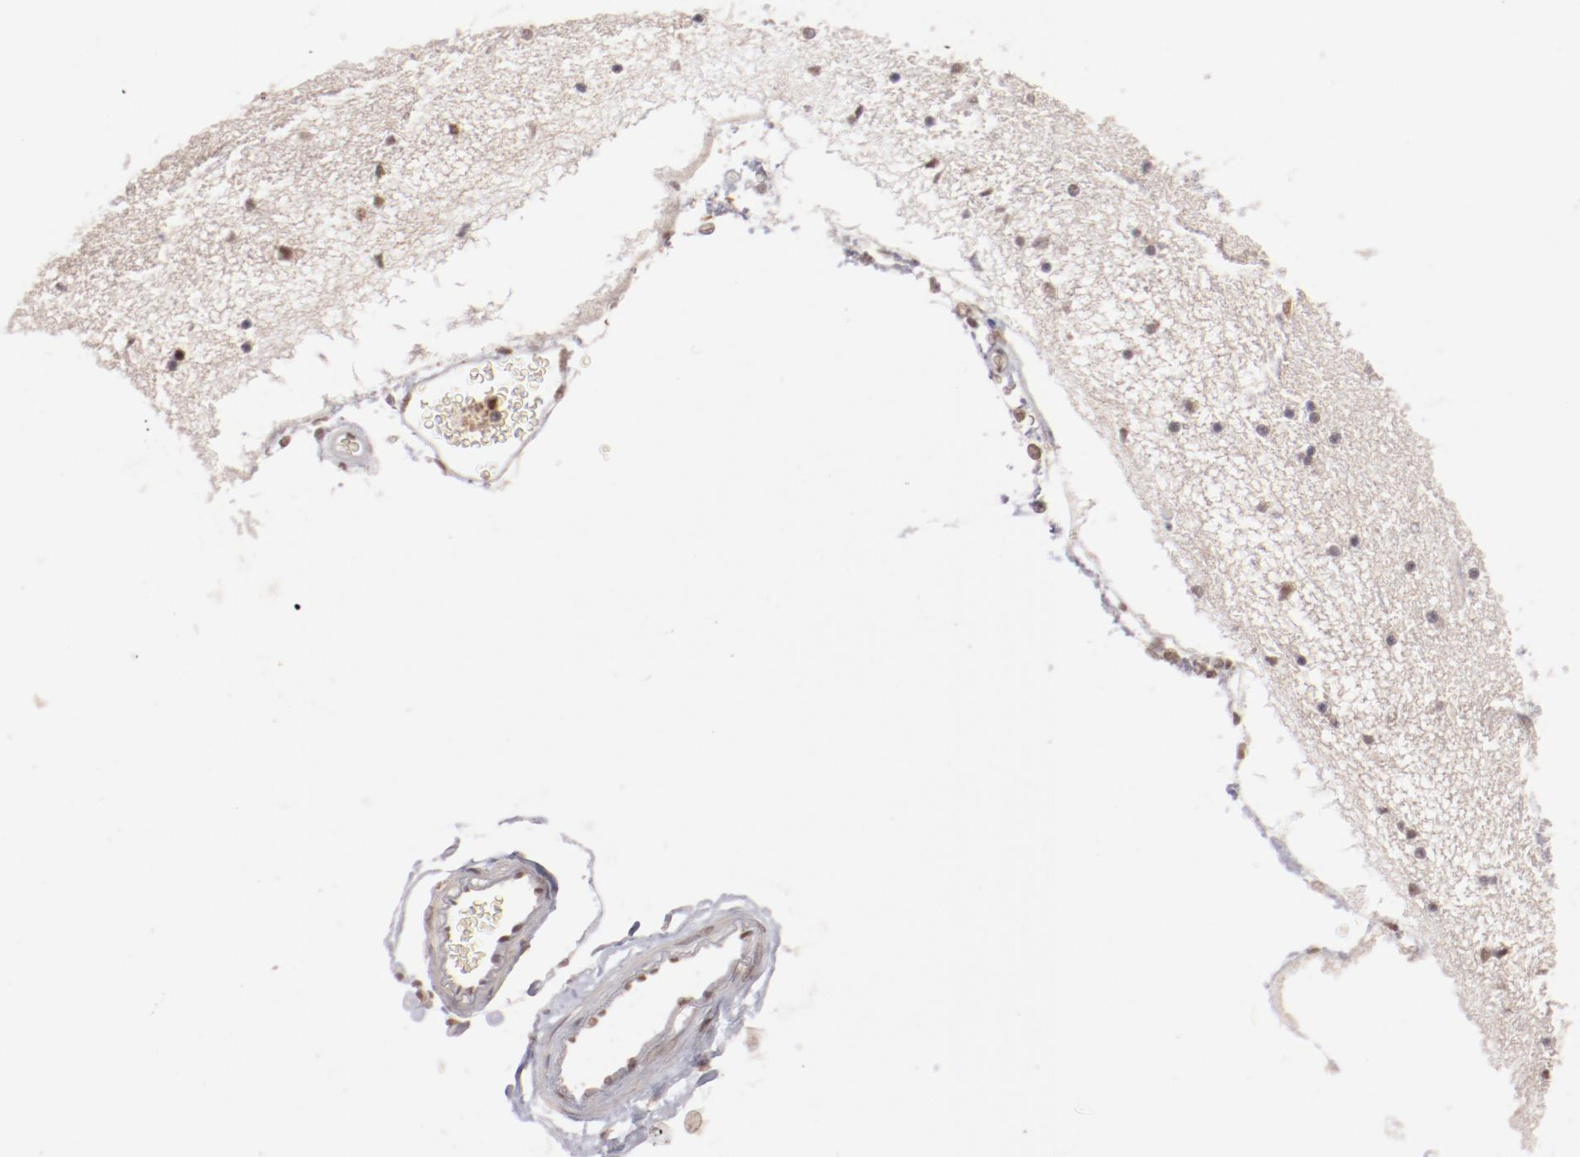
{"staining": {"intensity": "weak", "quantity": "<25%", "location": "nuclear"}, "tissue": "hippocampus", "cell_type": "Glial cells", "image_type": "normal", "snomed": [{"axis": "morphology", "description": "Normal tissue, NOS"}, {"axis": "topography", "description": "Hippocampus"}], "caption": "This is a histopathology image of immunohistochemistry (IHC) staining of benign hippocampus, which shows no positivity in glial cells.", "gene": "NFE2", "patient": {"sex": "female", "age": 54}}